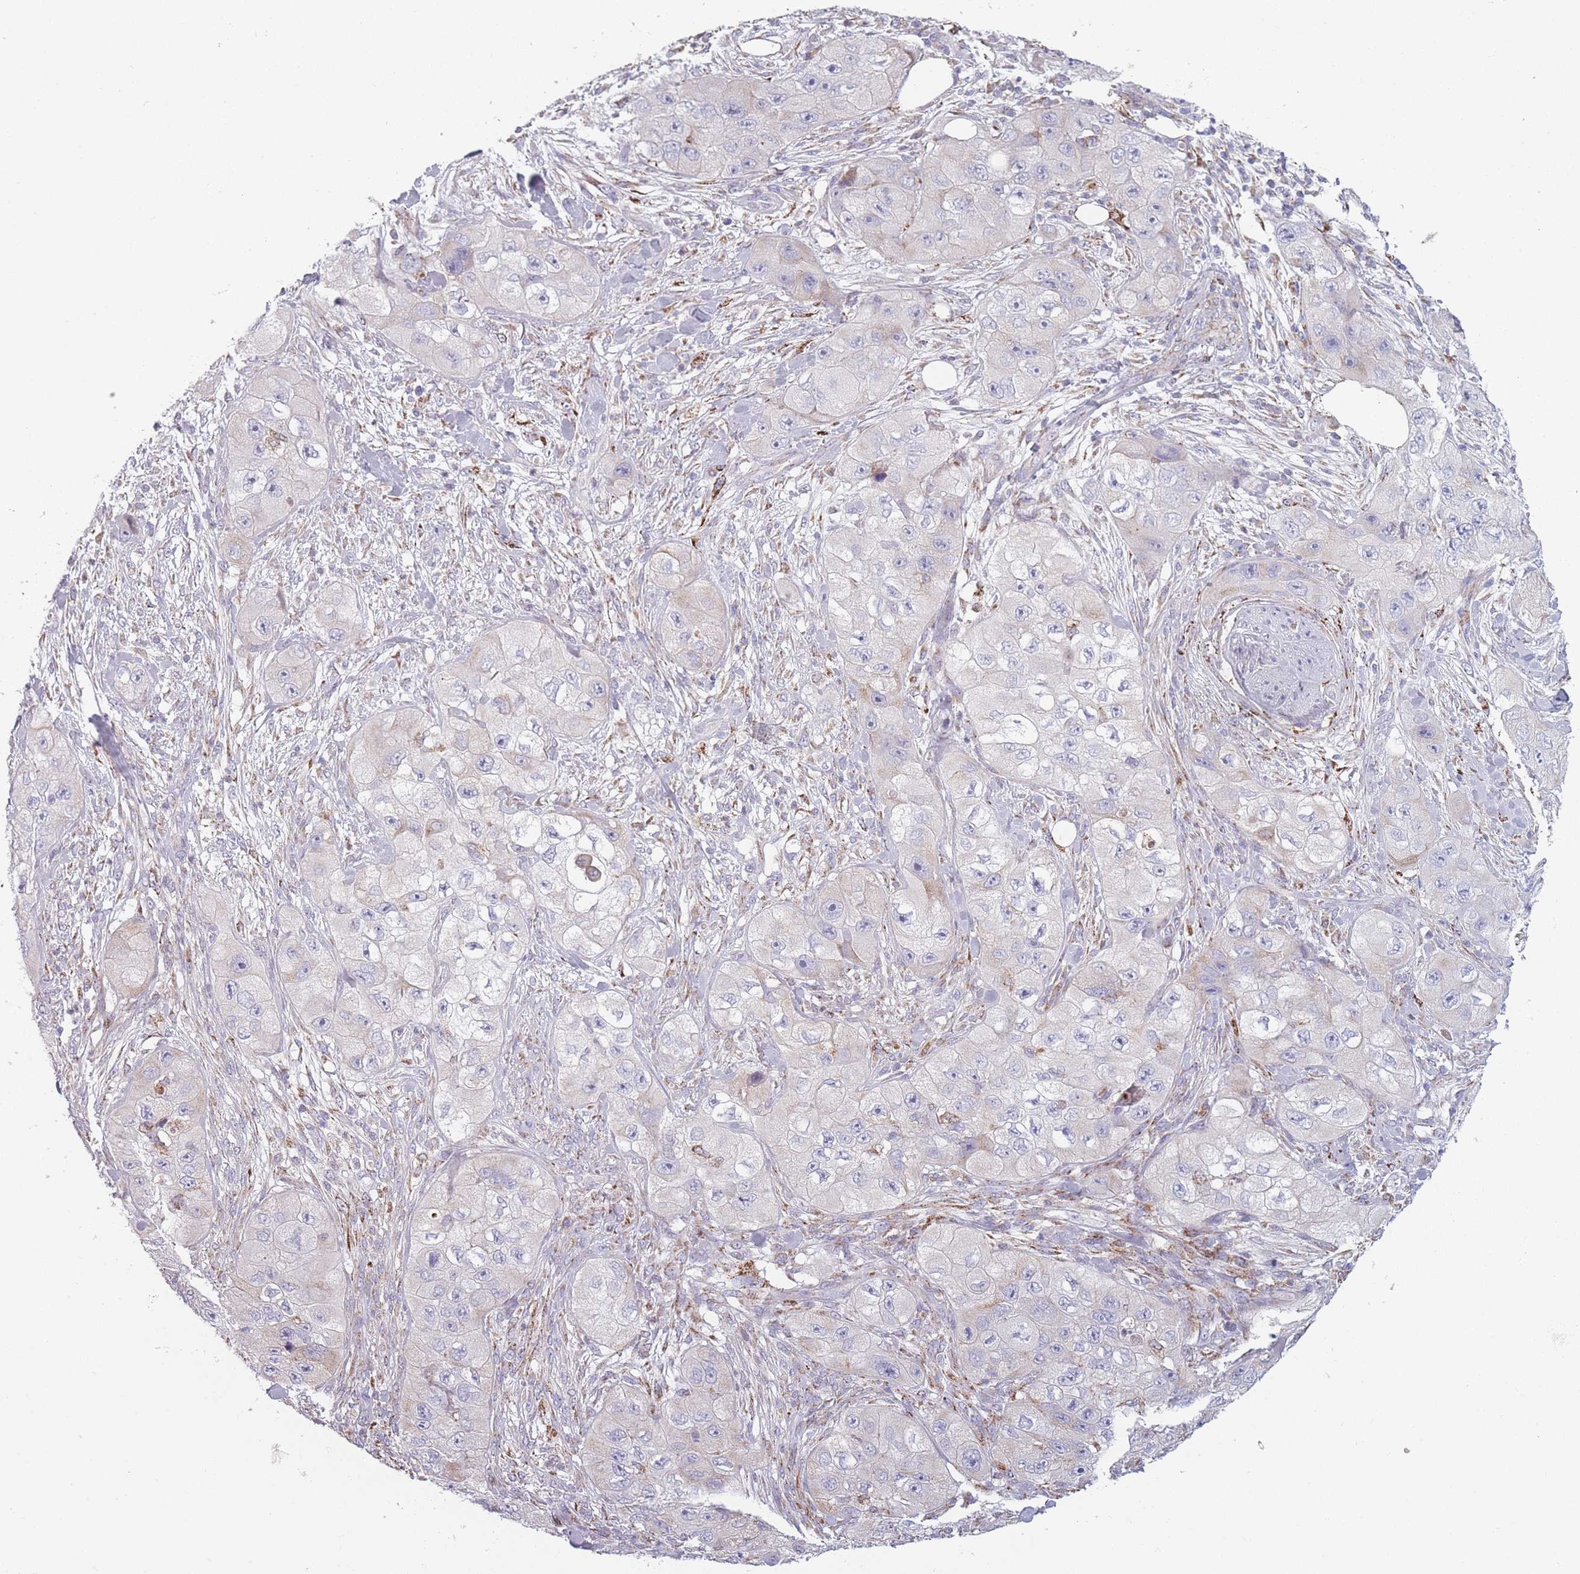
{"staining": {"intensity": "negative", "quantity": "none", "location": "none"}, "tissue": "skin cancer", "cell_type": "Tumor cells", "image_type": "cancer", "snomed": [{"axis": "morphology", "description": "Squamous cell carcinoma, NOS"}, {"axis": "topography", "description": "Skin"}, {"axis": "topography", "description": "Subcutis"}], "caption": "Immunohistochemistry micrograph of neoplastic tissue: human squamous cell carcinoma (skin) stained with DAB (3,3'-diaminobenzidine) reveals no significant protein staining in tumor cells.", "gene": "PEX11B", "patient": {"sex": "male", "age": 73}}